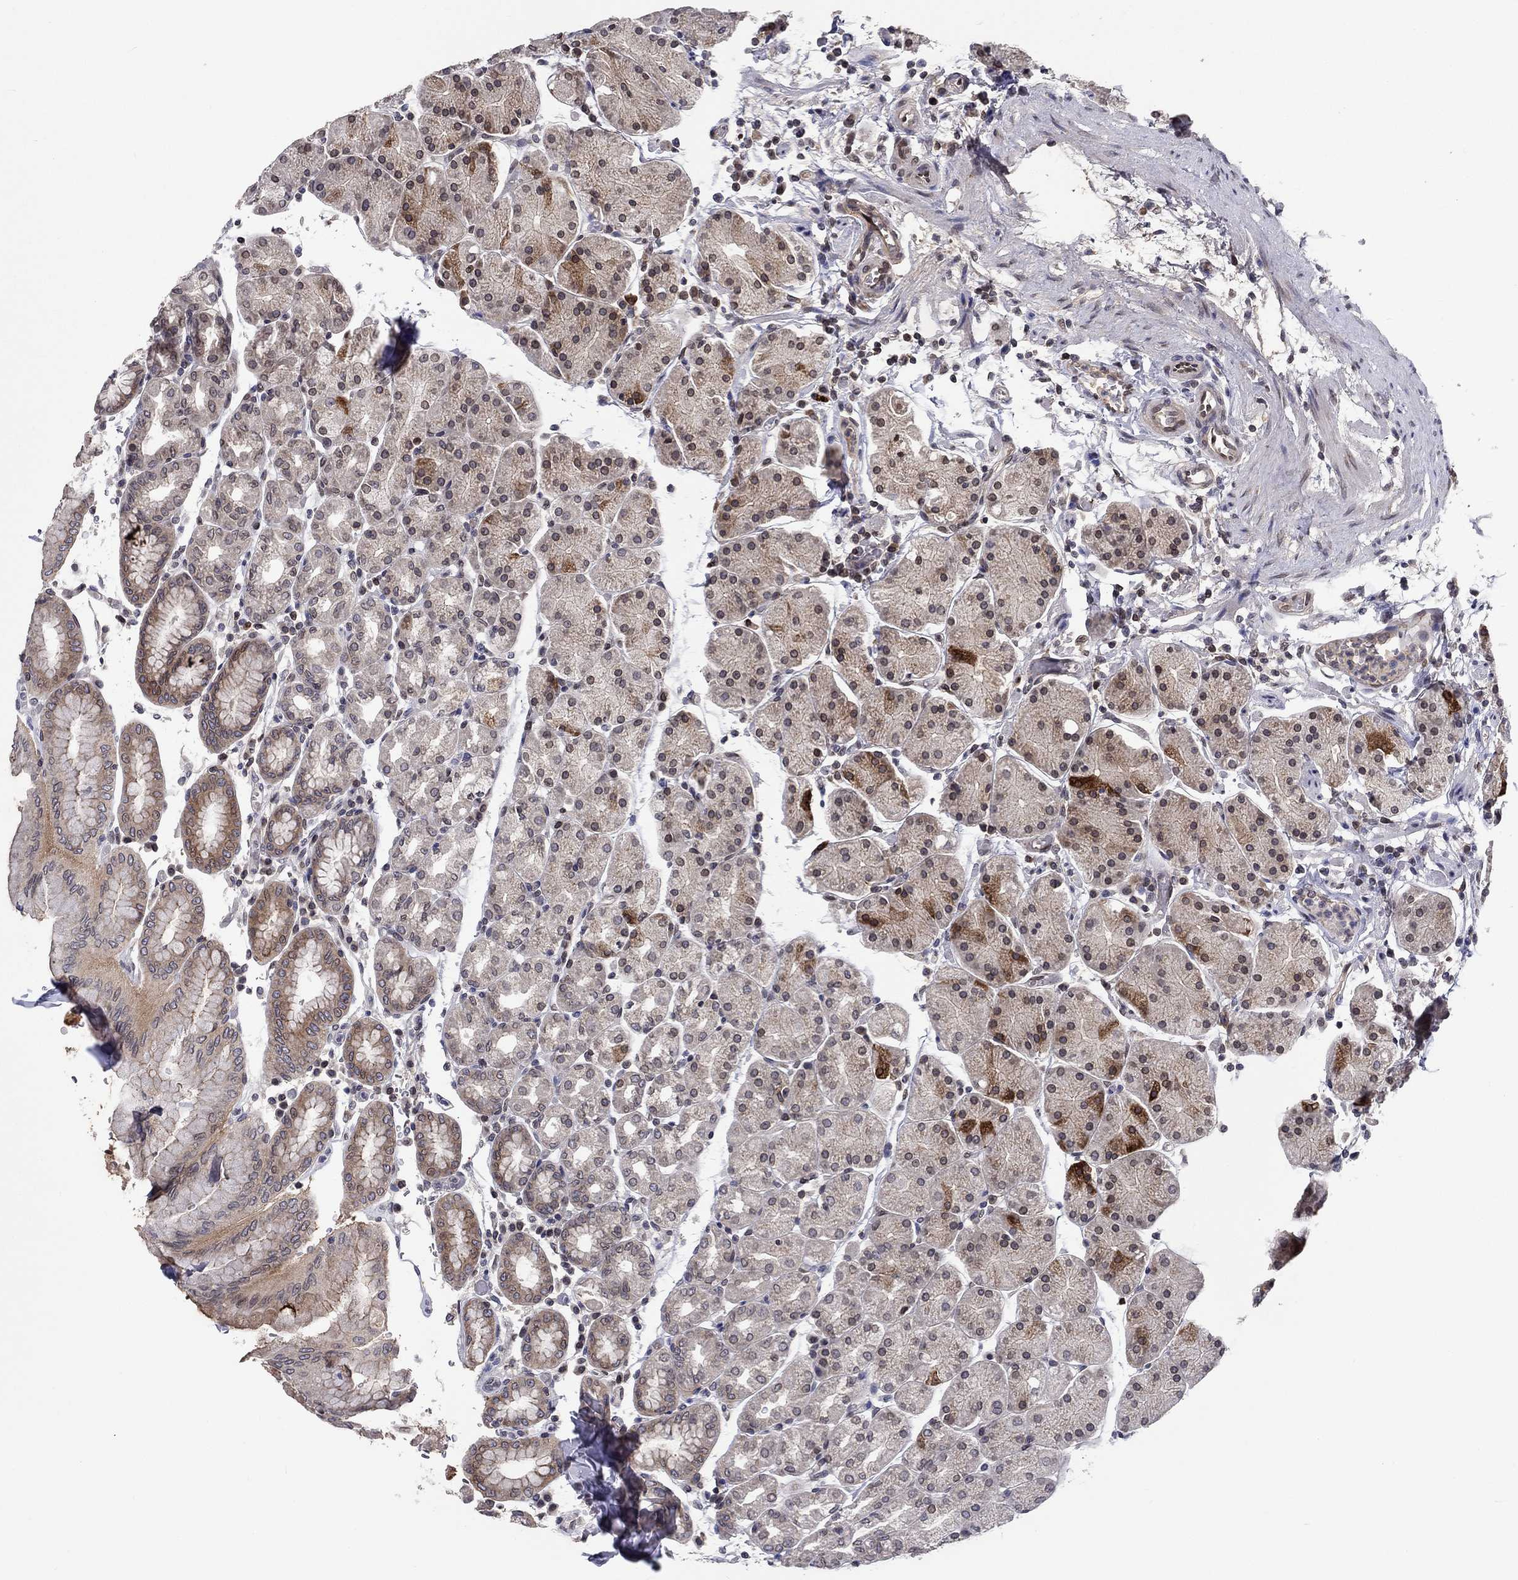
{"staining": {"intensity": "strong", "quantity": "<25%", "location": "cytoplasmic/membranous,nuclear"}, "tissue": "stomach", "cell_type": "Glandular cells", "image_type": "normal", "snomed": [{"axis": "morphology", "description": "Normal tissue, NOS"}, {"axis": "topography", "description": "Stomach"}], "caption": "Unremarkable stomach shows strong cytoplasmic/membranous,nuclear staining in about <25% of glandular cells.", "gene": "CETN3", "patient": {"sex": "male", "age": 54}}